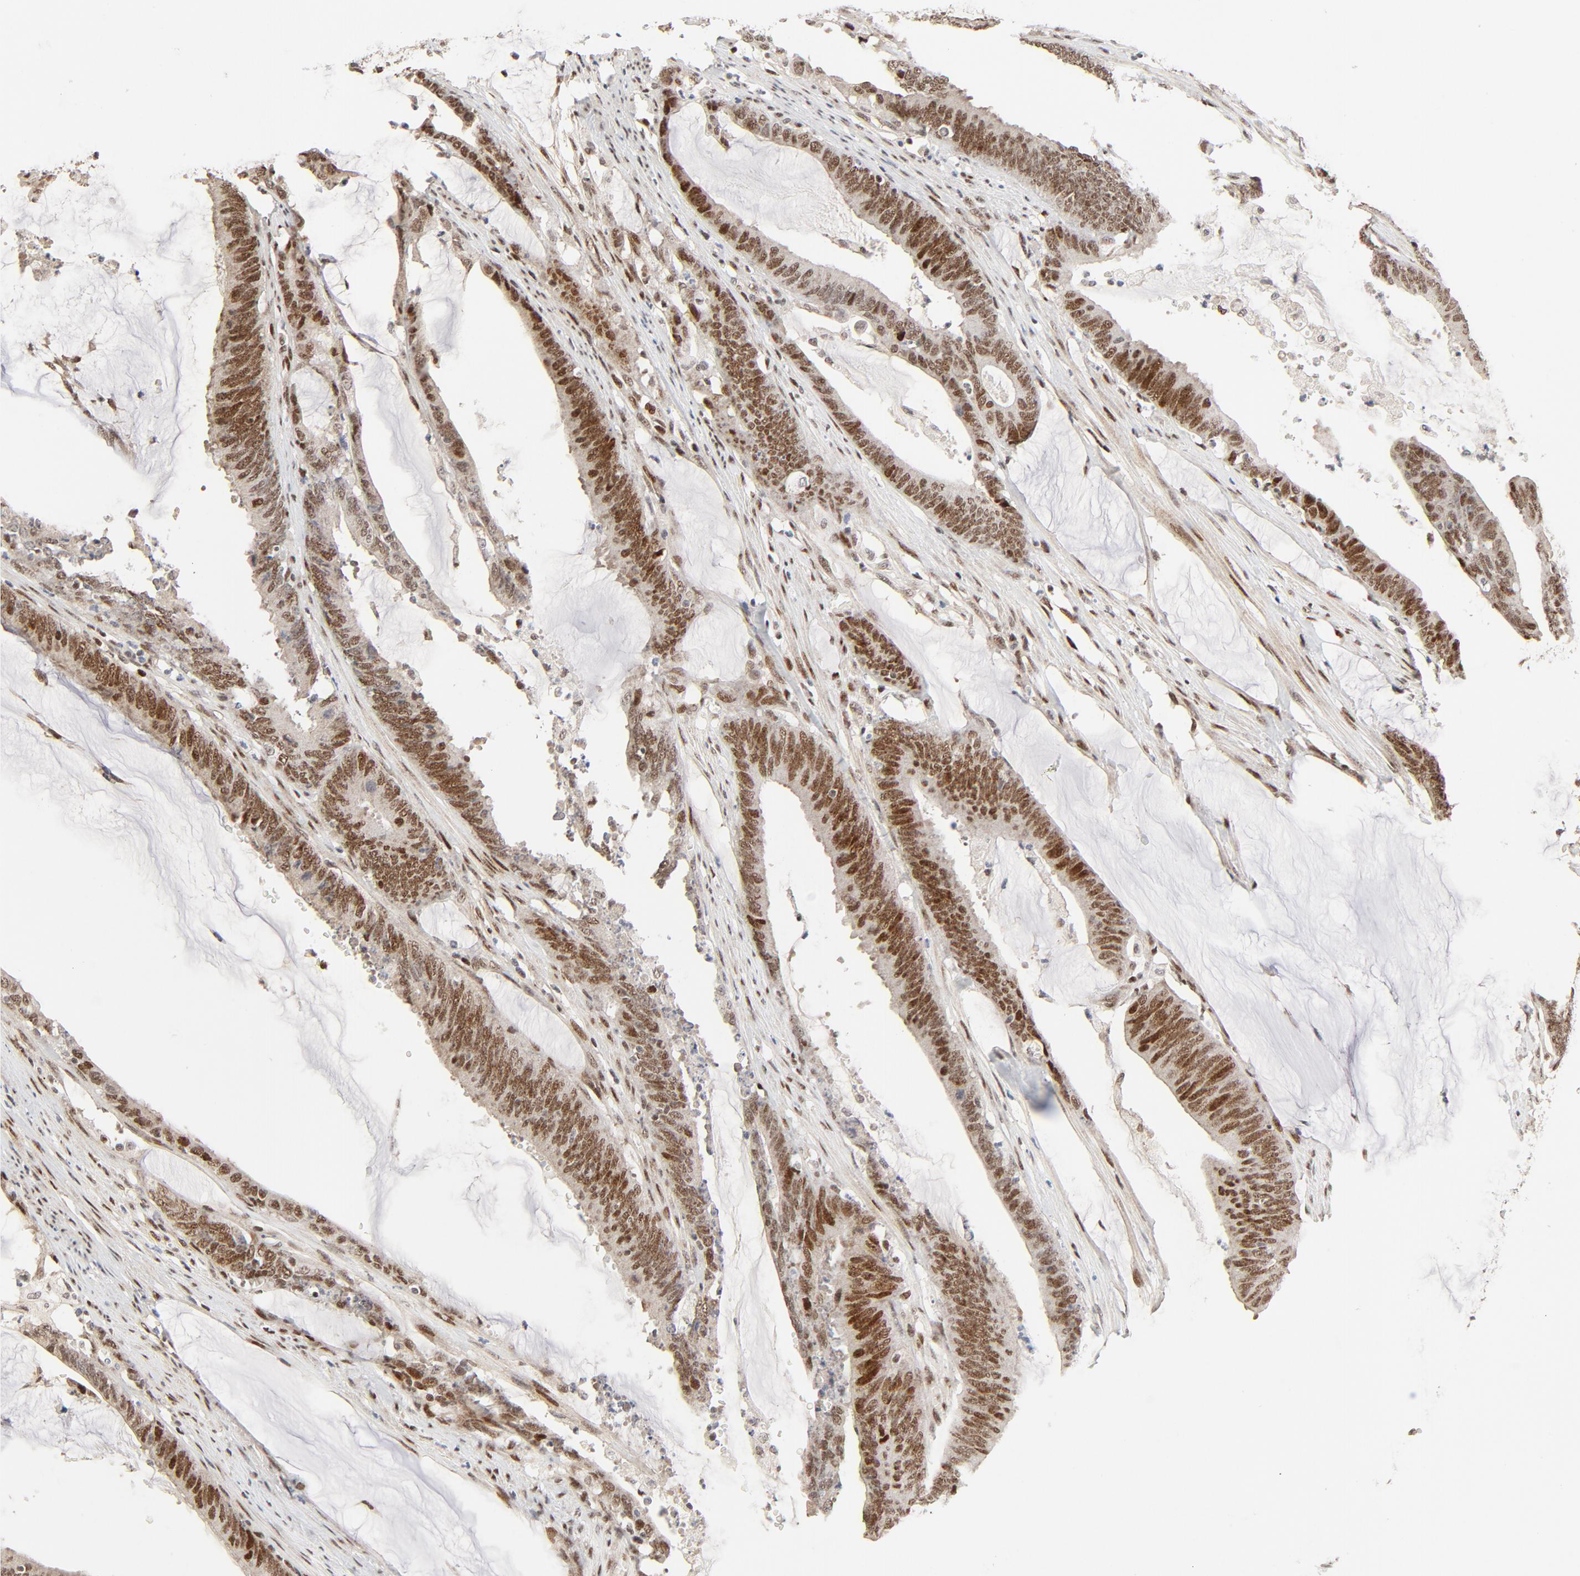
{"staining": {"intensity": "moderate", "quantity": ">75%", "location": "nuclear"}, "tissue": "colorectal cancer", "cell_type": "Tumor cells", "image_type": "cancer", "snomed": [{"axis": "morphology", "description": "Adenocarcinoma, NOS"}, {"axis": "topography", "description": "Rectum"}], "caption": "Colorectal cancer stained for a protein (brown) demonstrates moderate nuclear positive positivity in about >75% of tumor cells.", "gene": "GTF2I", "patient": {"sex": "female", "age": 66}}